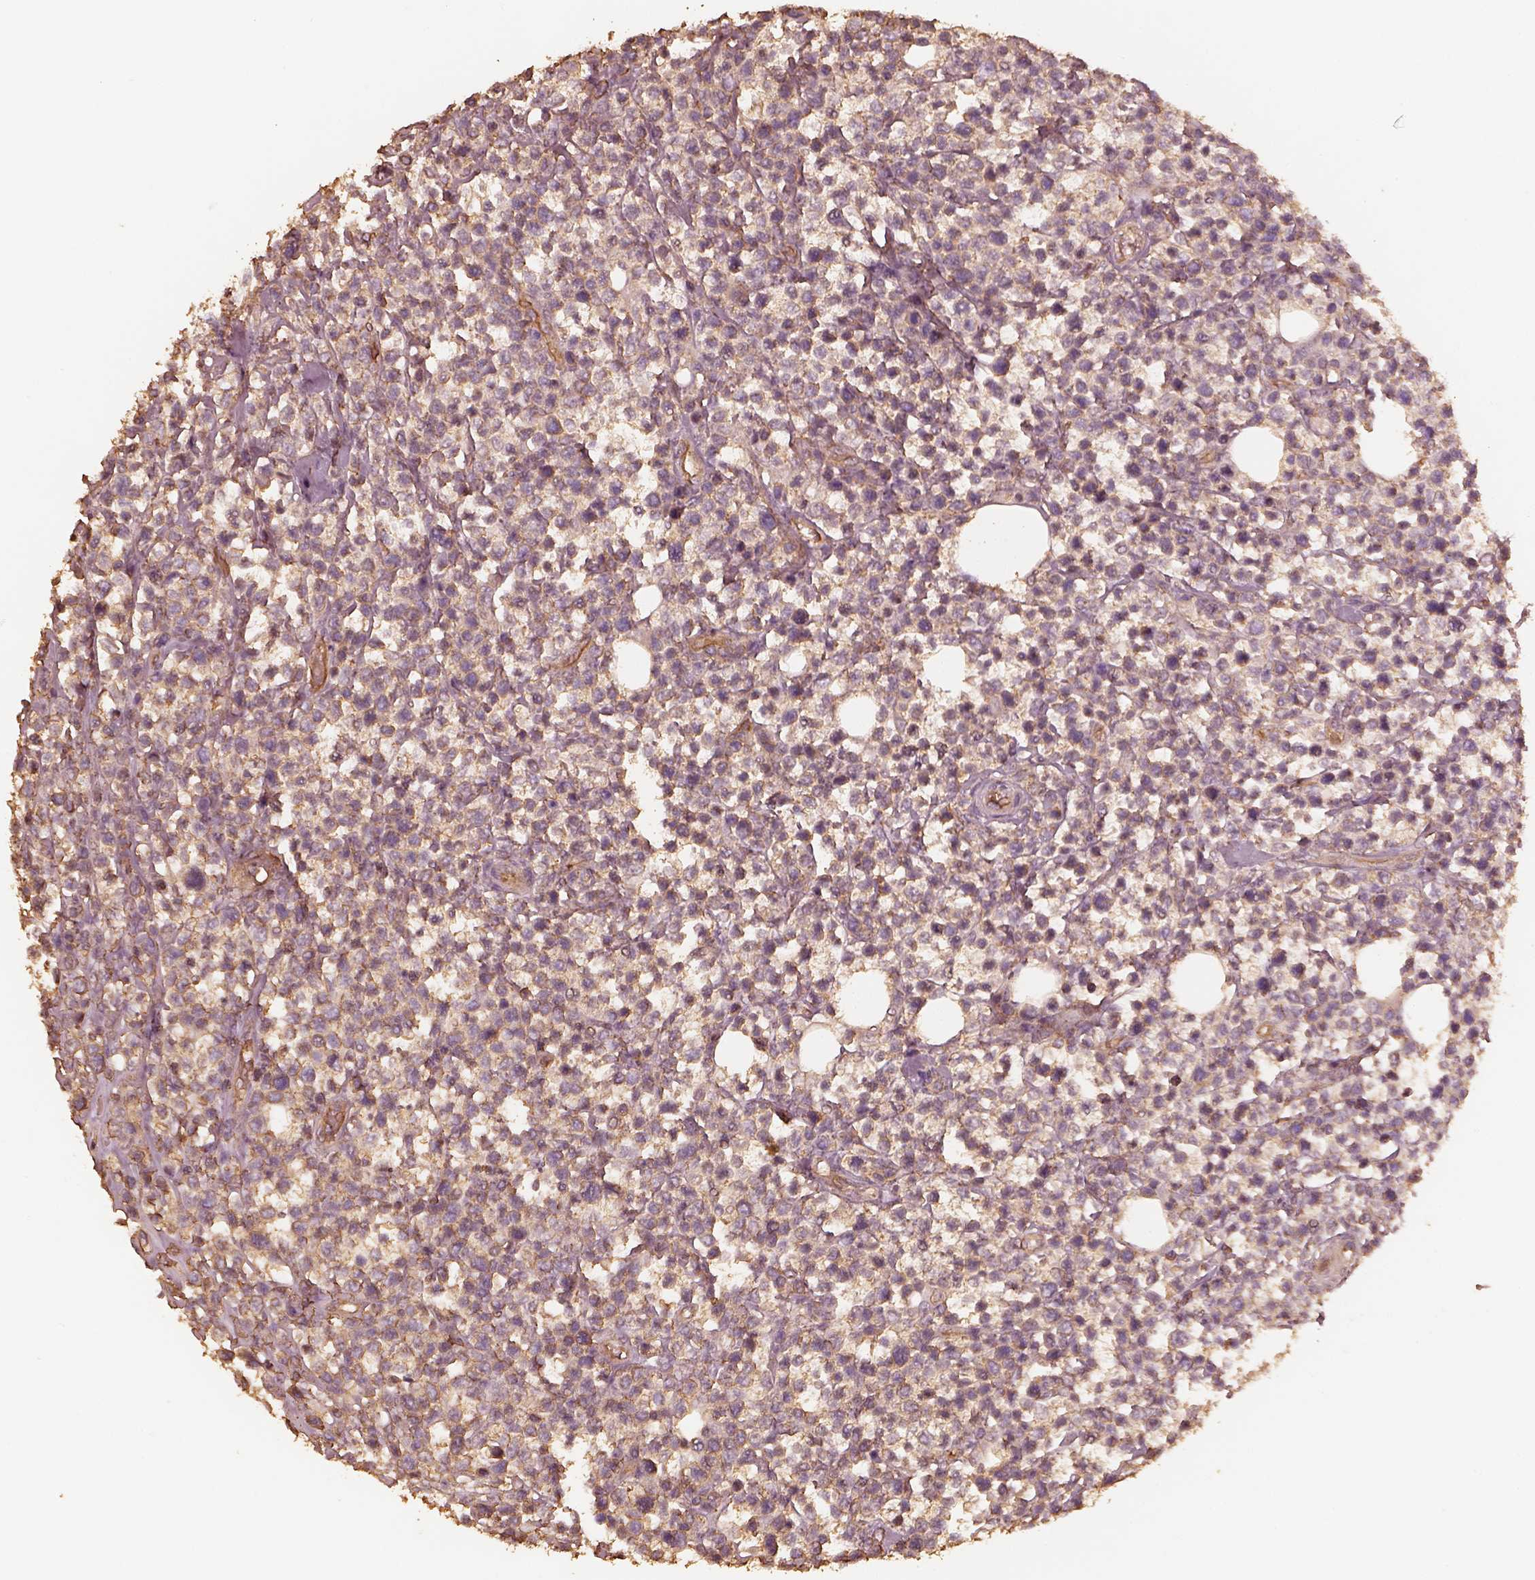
{"staining": {"intensity": "weak", "quantity": ">75%", "location": "cytoplasmic/membranous"}, "tissue": "lymphoma", "cell_type": "Tumor cells", "image_type": "cancer", "snomed": [{"axis": "morphology", "description": "Malignant lymphoma, non-Hodgkin's type, High grade"}, {"axis": "topography", "description": "Soft tissue"}], "caption": "DAB (3,3'-diaminobenzidine) immunohistochemical staining of lymphoma exhibits weak cytoplasmic/membranous protein staining in approximately >75% of tumor cells.", "gene": "WDR7", "patient": {"sex": "female", "age": 56}}